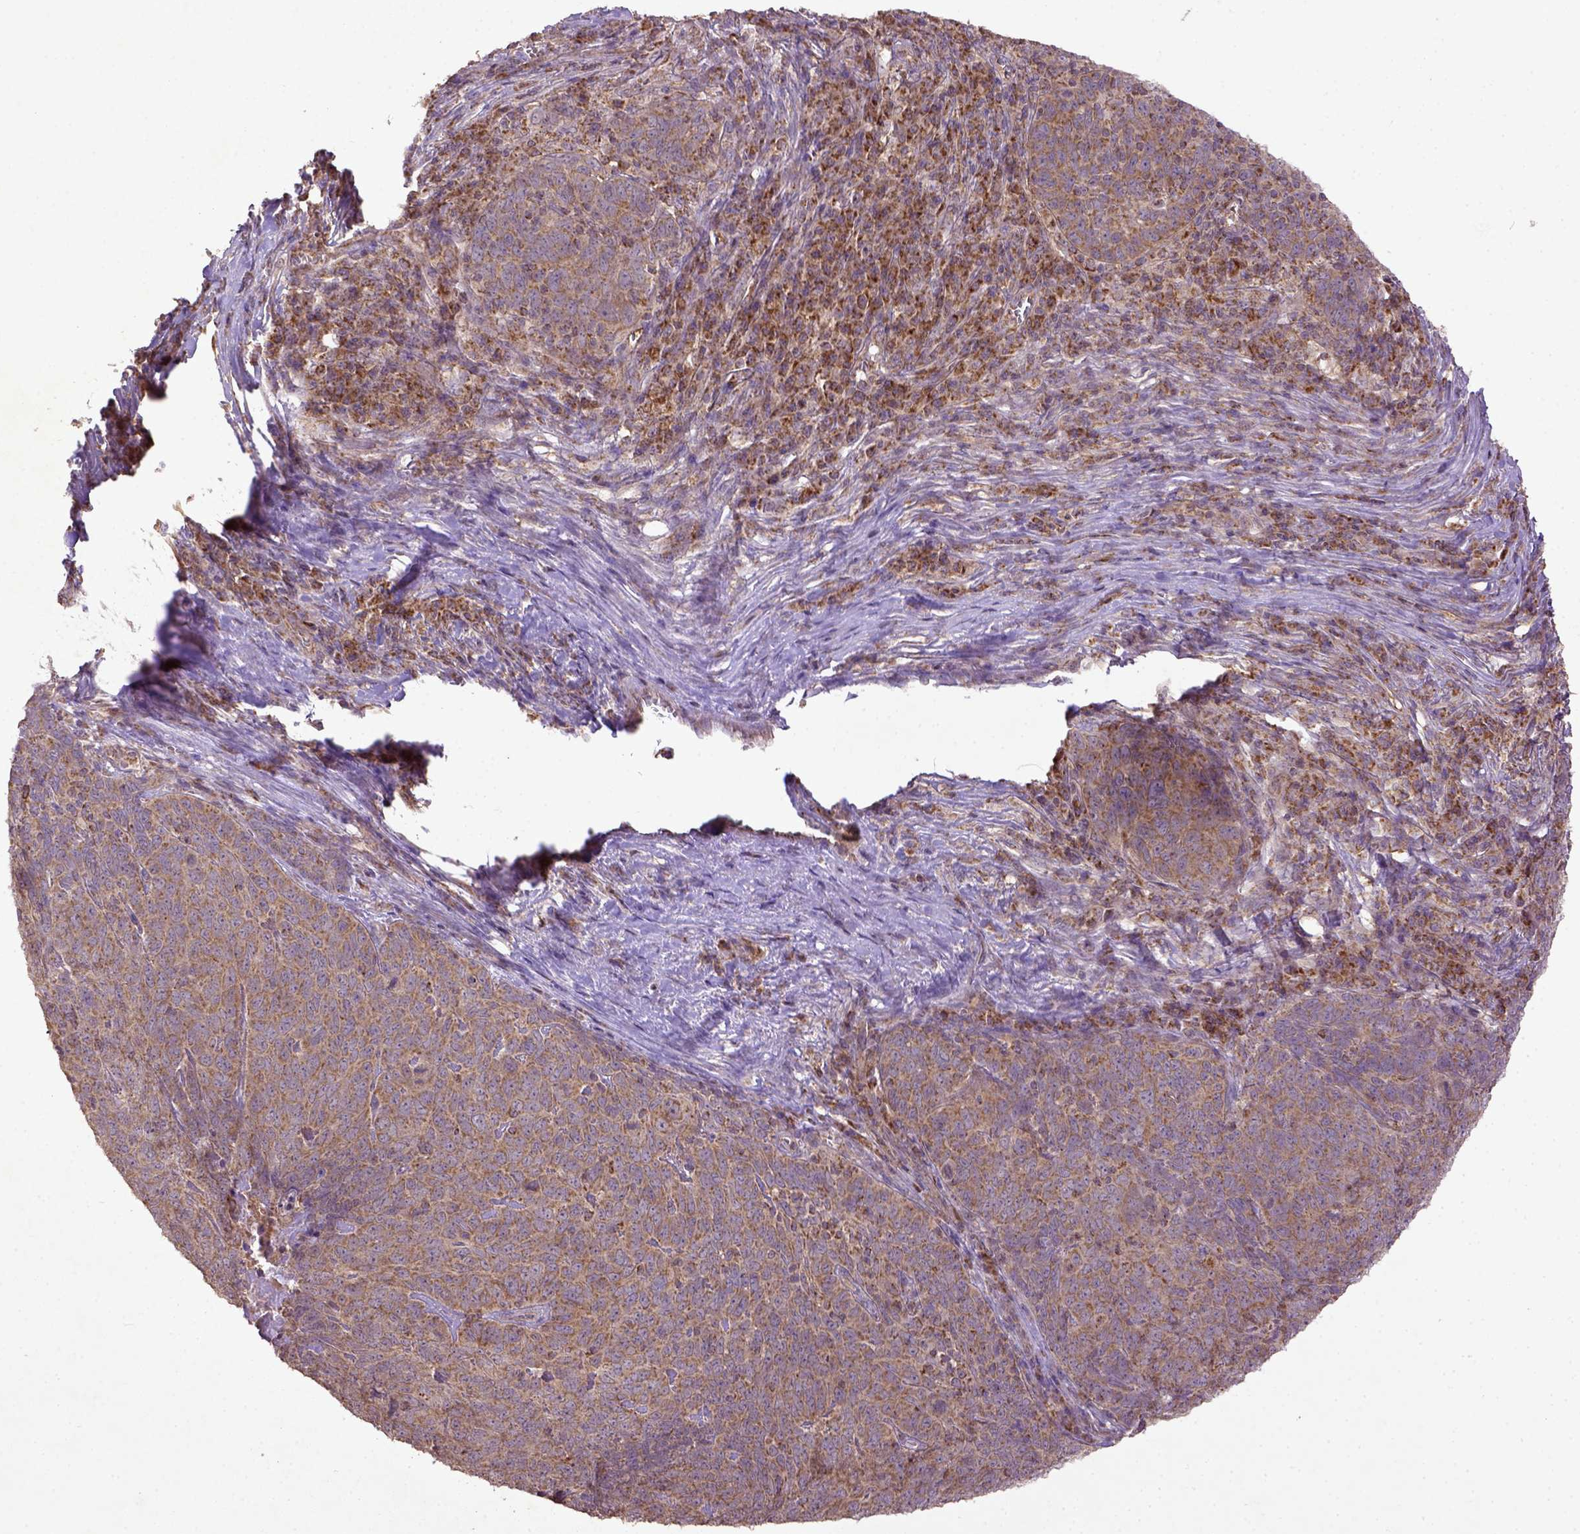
{"staining": {"intensity": "moderate", "quantity": ">75%", "location": "cytoplasmic/membranous"}, "tissue": "skin cancer", "cell_type": "Tumor cells", "image_type": "cancer", "snomed": [{"axis": "morphology", "description": "Squamous cell carcinoma, NOS"}, {"axis": "topography", "description": "Skin"}, {"axis": "topography", "description": "Anal"}], "caption": "Protein staining shows moderate cytoplasmic/membranous positivity in approximately >75% of tumor cells in squamous cell carcinoma (skin).", "gene": "MT-CO1", "patient": {"sex": "female", "age": 51}}